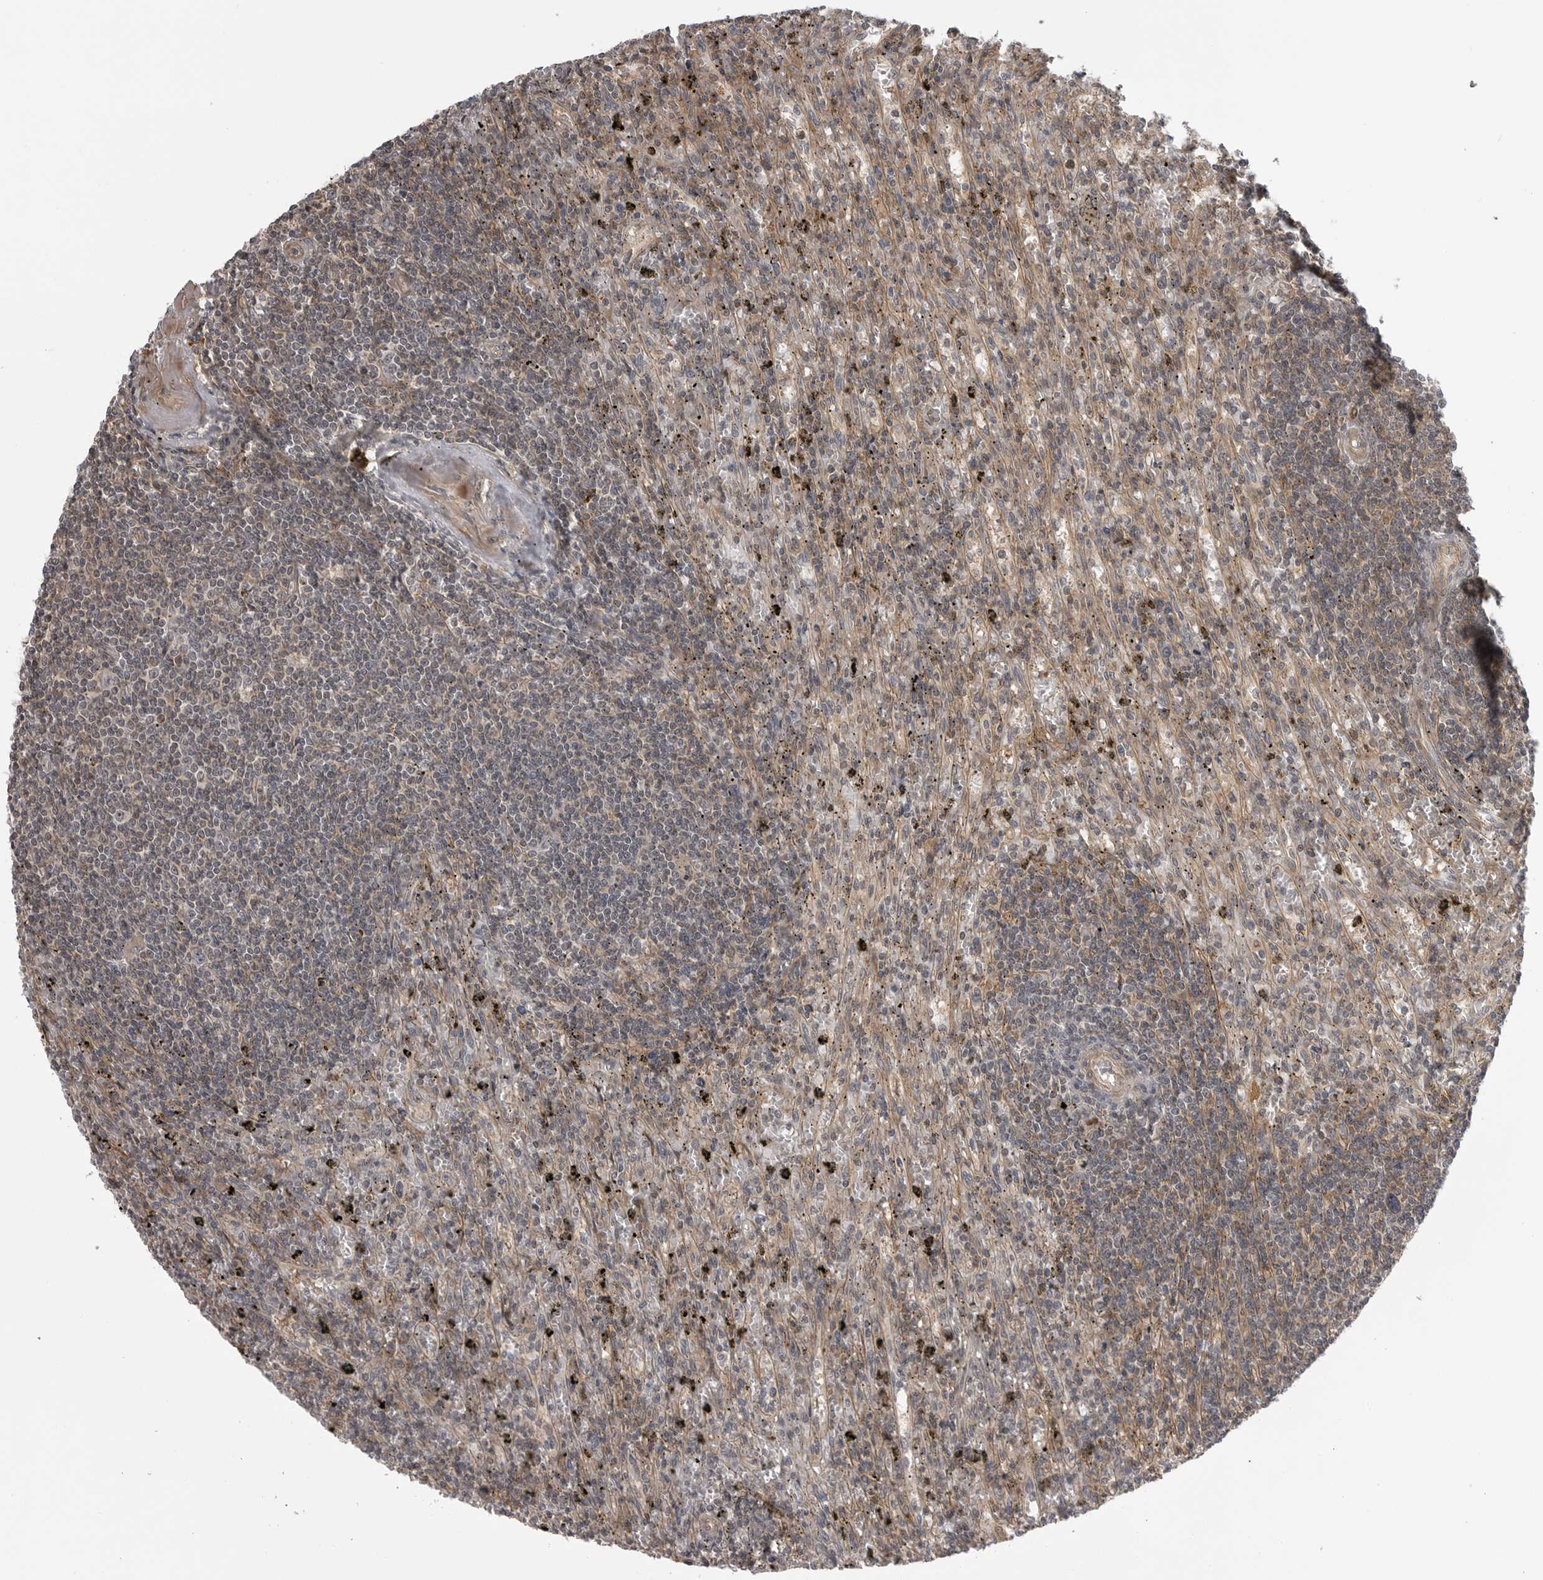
{"staining": {"intensity": "weak", "quantity": "<25%", "location": "cytoplasmic/membranous"}, "tissue": "lymphoma", "cell_type": "Tumor cells", "image_type": "cancer", "snomed": [{"axis": "morphology", "description": "Malignant lymphoma, non-Hodgkin's type, Low grade"}, {"axis": "topography", "description": "Spleen"}], "caption": "DAB immunohistochemical staining of human low-grade malignant lymphoma, non-Hodgkin's type demonstrates no significant expression in tumor cells.", "gene": "LRRC45", "patient": {"sex": "male", "age": 76}}